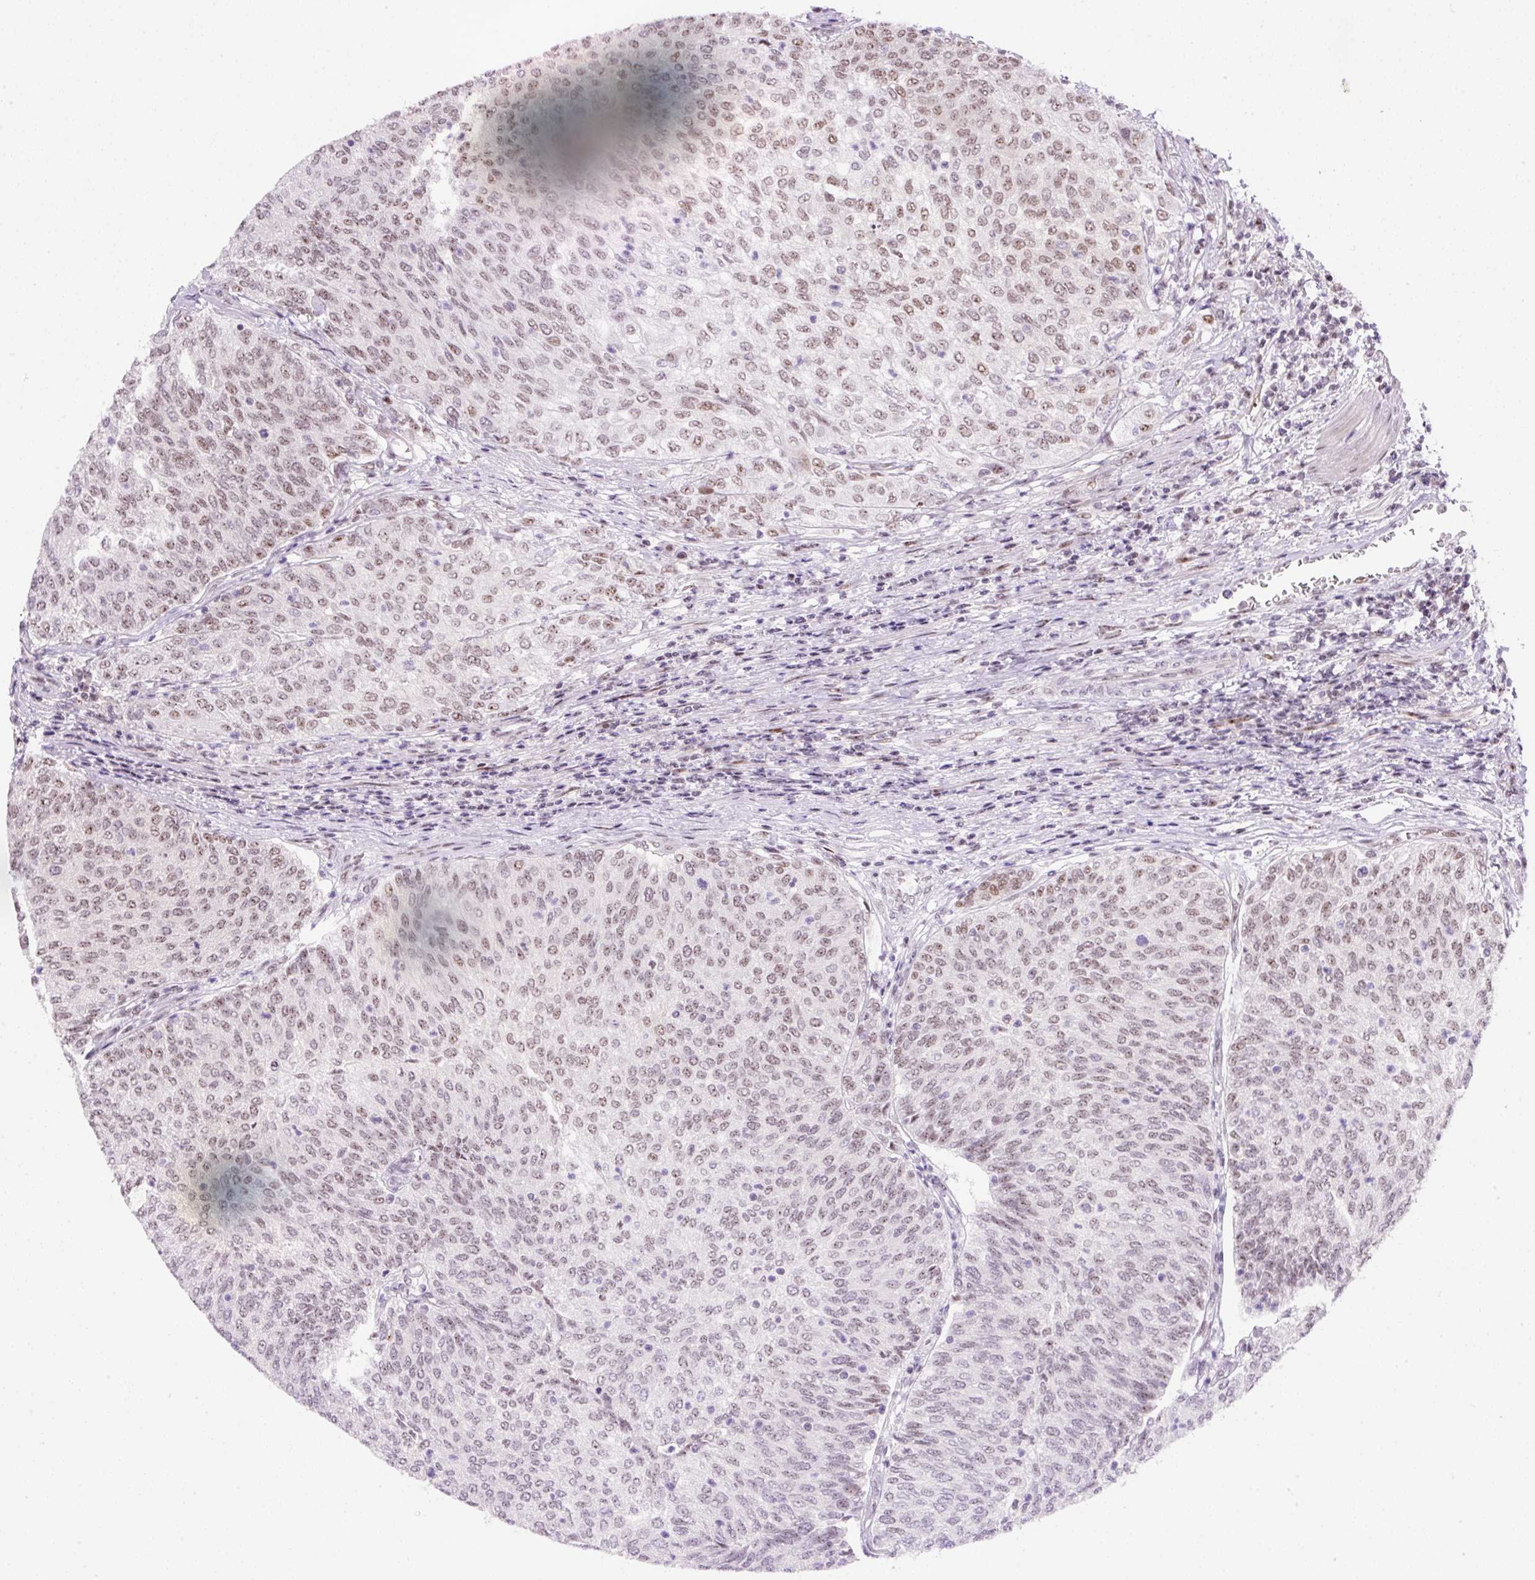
{"staining": {"intensity": "weak", "quantity": "25%-75%", "location": "nuclear"}, "tissue": "urothelial cancer", "cell_type": "Tumor cells", "image_type": "cancer", "snomed": [{"axis": "morphology", "description": "Urothelial carcinoma, Low grade"}, {"axis": "topography", "description": "Urinary bladder"}], "caption": "Weak nuclear protein expression is seen in approximately 25%-75% of tumor cells in urothelial carcinoma (low-grade).", "gene": "TAF1A", "patient": {"sex": "female", "age": 79}}